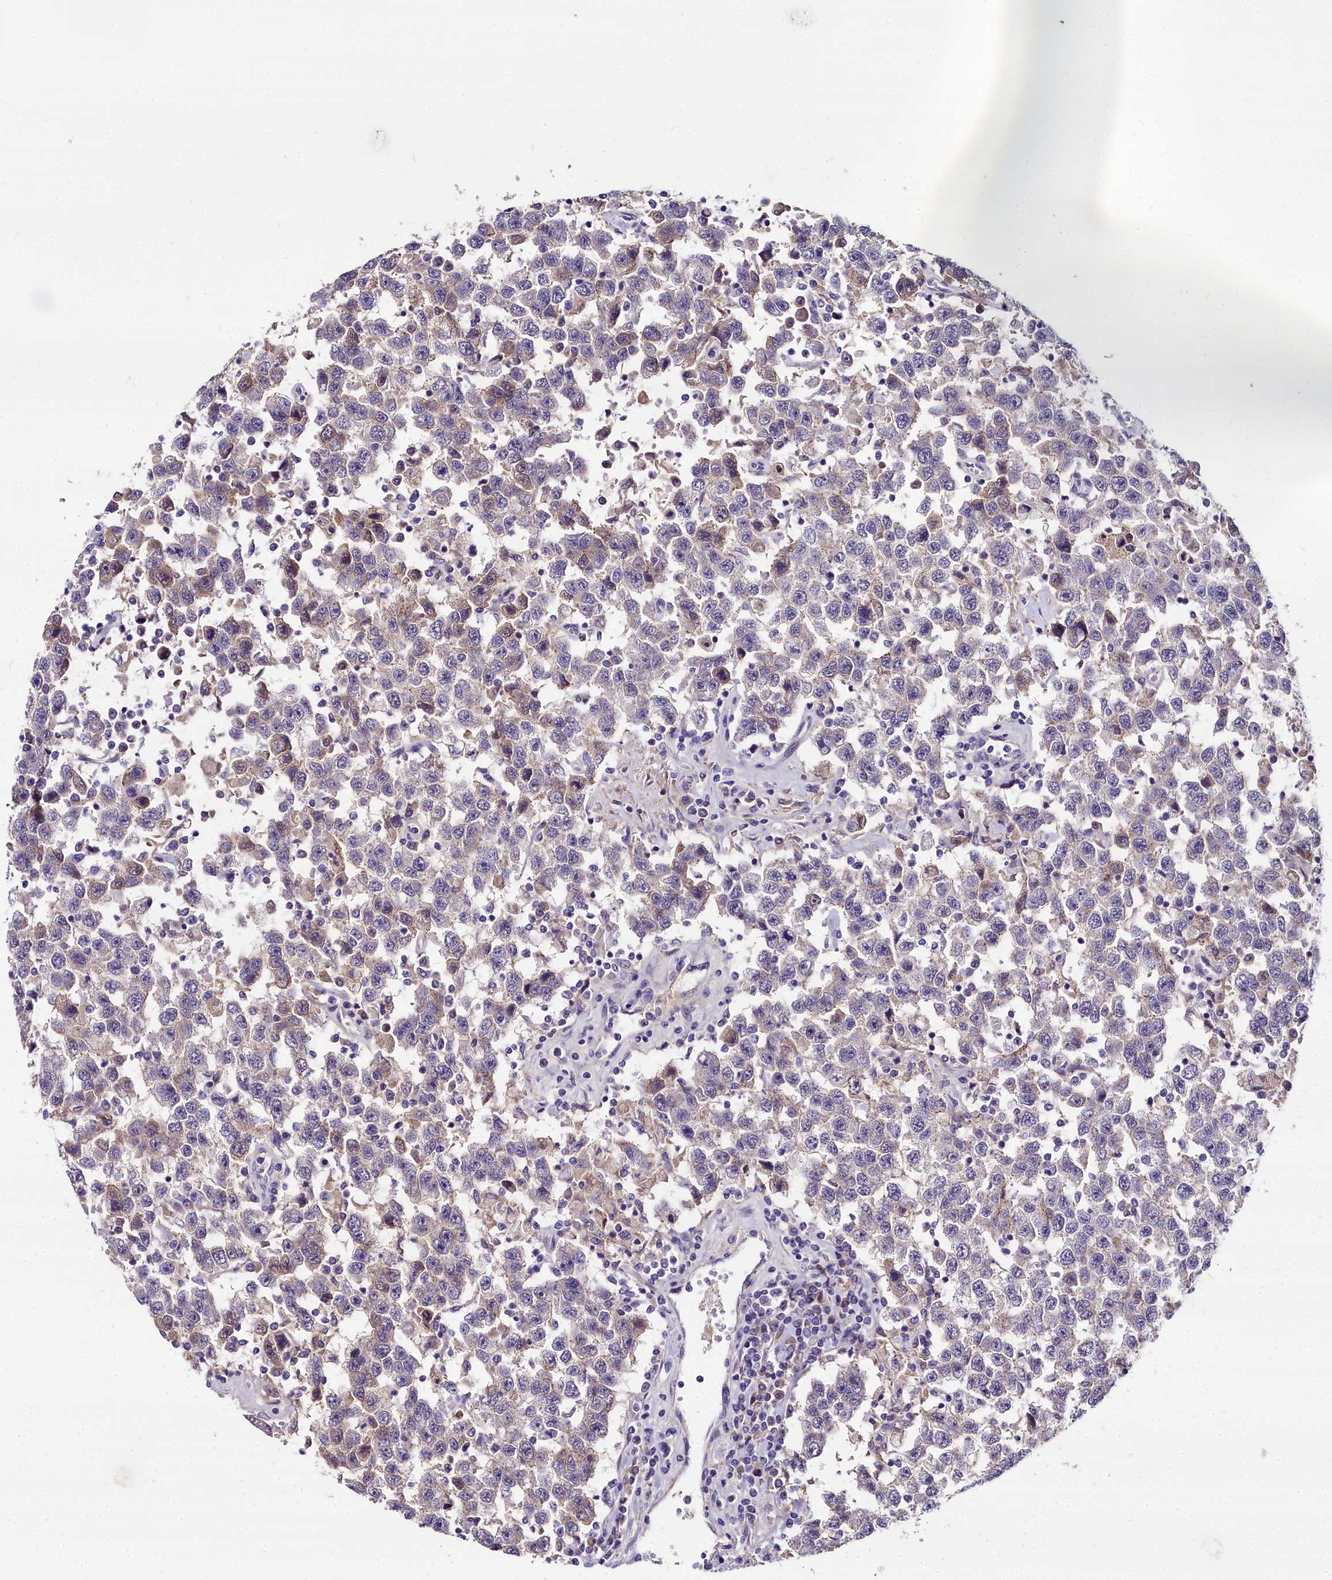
{"staining": {"intensity": "weak", "quantity": "25%-75%", "location": "cytoplasmic/membranous"}, "tissue": "testis cancer", "cell_type": "Tumor cells", "image_type": "cancer", "snomed": [{"axis": "morphology", "description": "Seminoma, NOS"}, {"axis": "topography", "description": "Testis"}], "caption": "A high-resolution photomicrograph shows IHC staining of testis cancer (seminoma), which displays weak cytoplasmic/membranous expression in approximately 25%-75% of tumor cells.", "gene": "NT5M", "patient": {"sex": "male", "age": 41}}